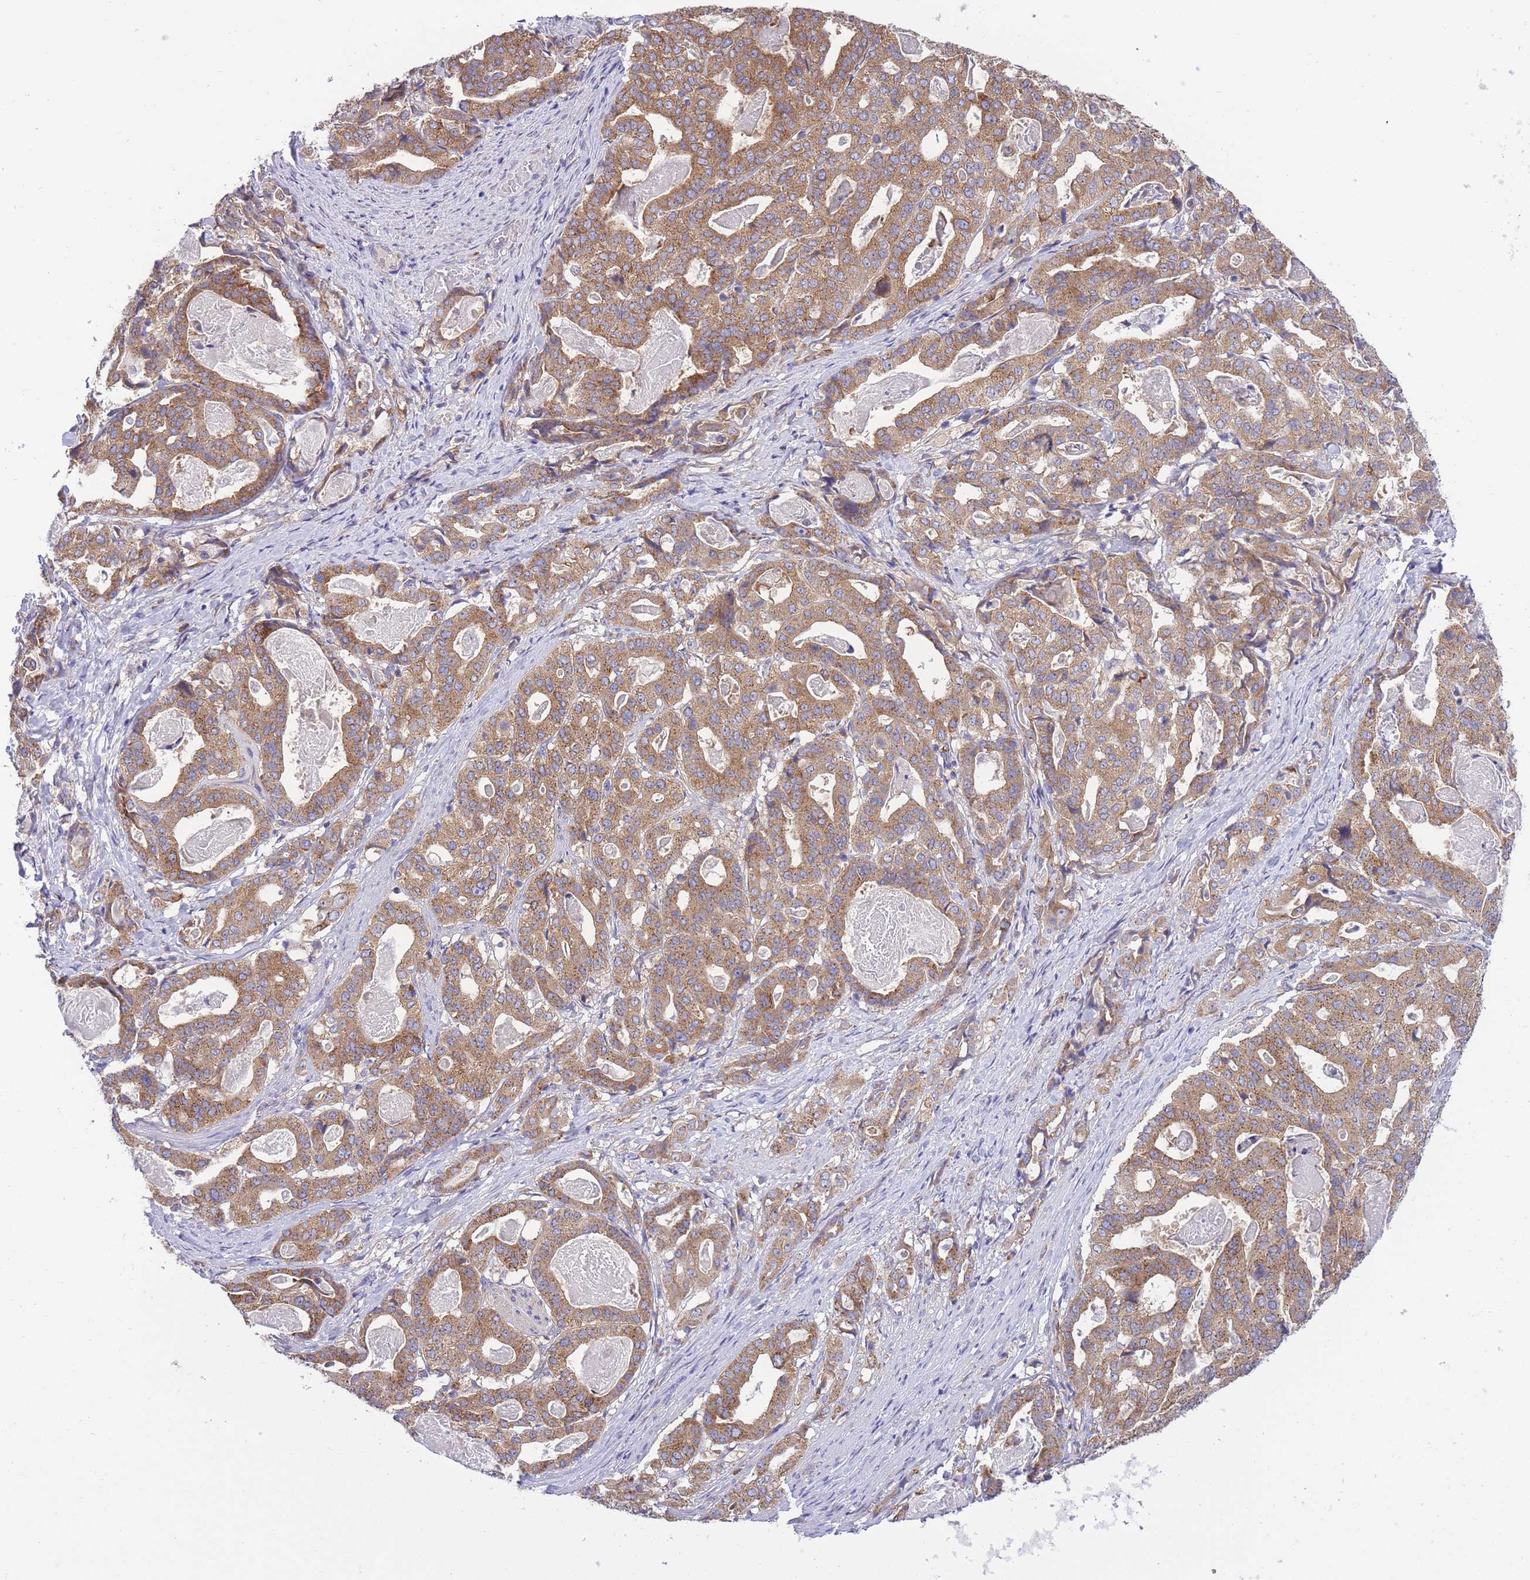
{"staining": {"intensity": "strong", "quantity": ">75%", "location": "cytoplasmic/membranous"}, "tissue": "stomach cancer", "cell_type": "Tumor cells", "image_type": "cancer", "snomed": [{"axis": "morphology", "description": "Adenocarcinoma, NOS"}, {"axis": "topography", "description": "Stomach"}], "caption": "This micrograph demonstrates stomach cancer (adenocarcinoma) stained with immunohistochemistry to label a protein in brown. The cytoplasmic/membranous of tumor cells show strong positivity for the protein. Nuclei are counter-stained blue.", "gene": "COPG2", "patient": {"sex": "male", "age": 48}}